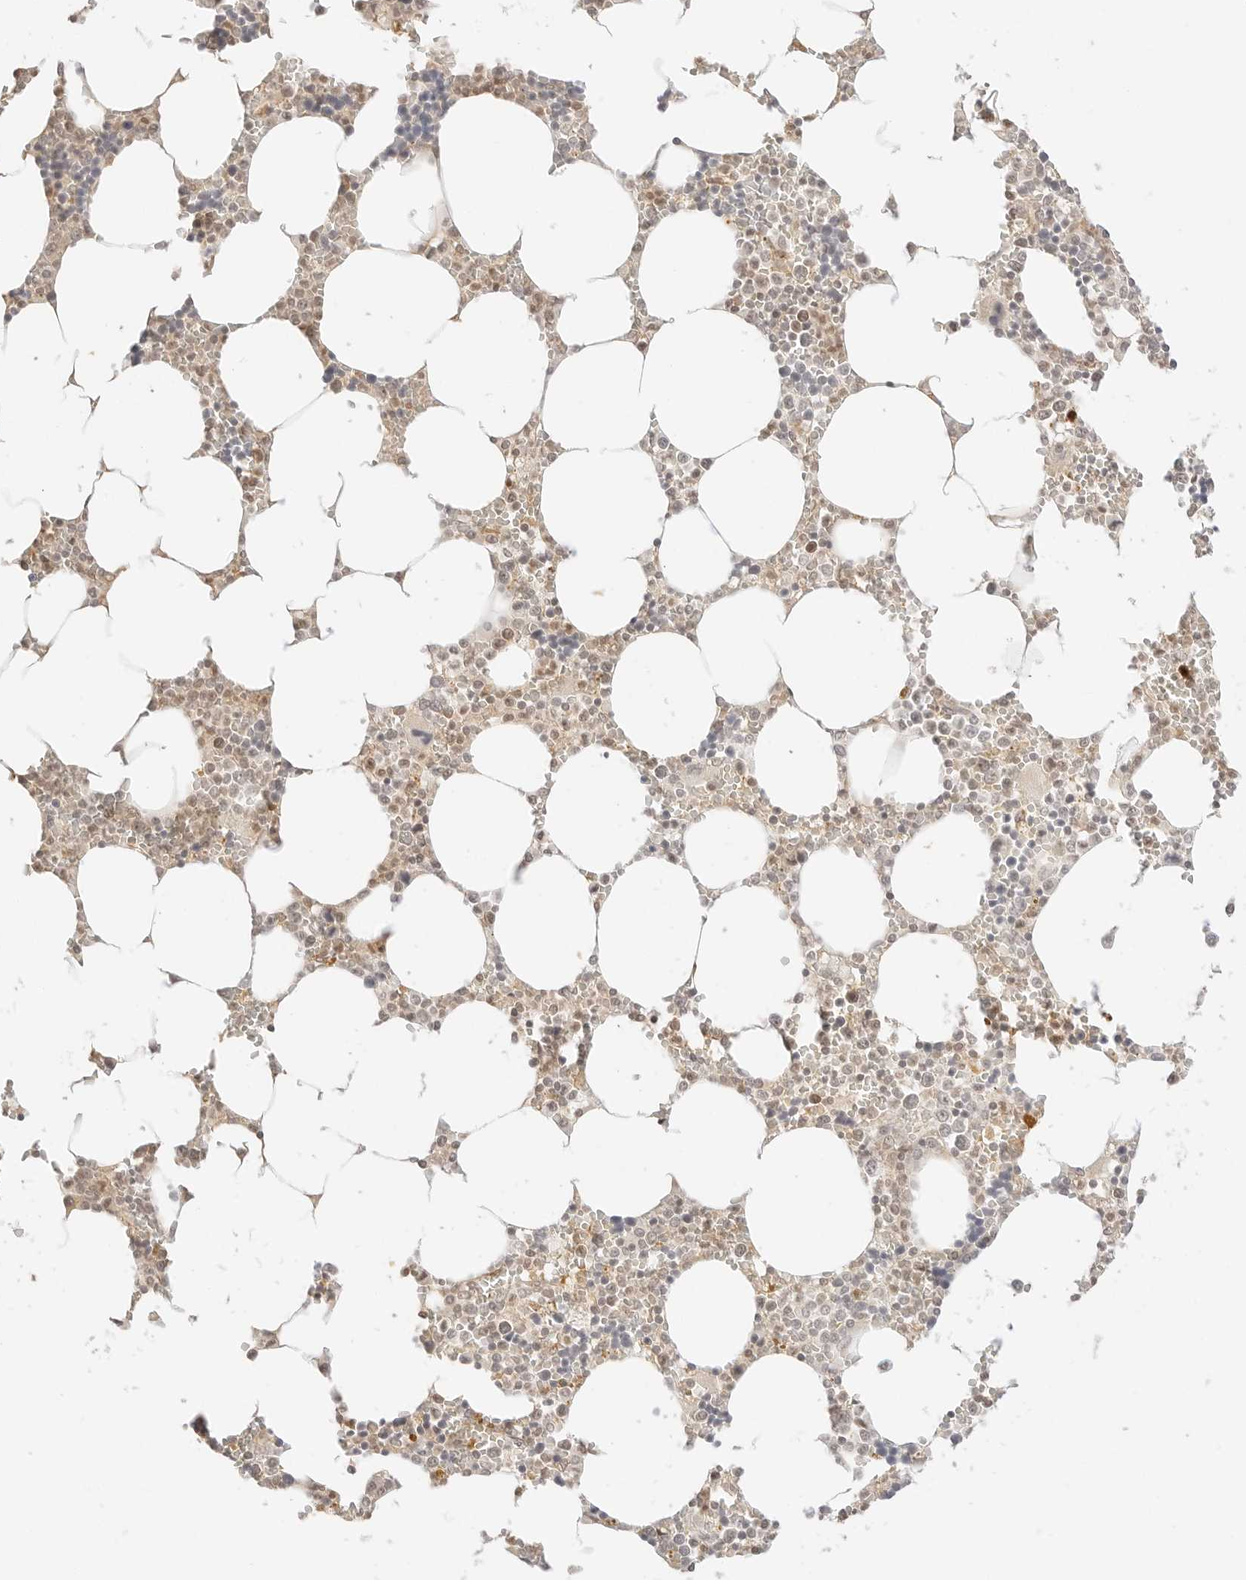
{"staining": {"intensity": "moderate", "quantity": "25%-75%", "location": "cytoplasmic/membranous,nuclear"}, "tissue": "bone marrow", "cell_type": "Hematopoietic cells", "image_type": "normal", "snomed": [{"axis": "morphology", "description": "Normal tissue, NOS"}, {"axis": "topography", "description": "Bone marrow"}], "caption": "Immunohistochemical staining of normal bone marrow exhibits medium levels of moderate cytoplasmic/membranous,nuclear expression in about 25%-75% of hematopoietic cells.", "gene": "RPS6KL1", "patient": {"sex": "male", "age": 70}}